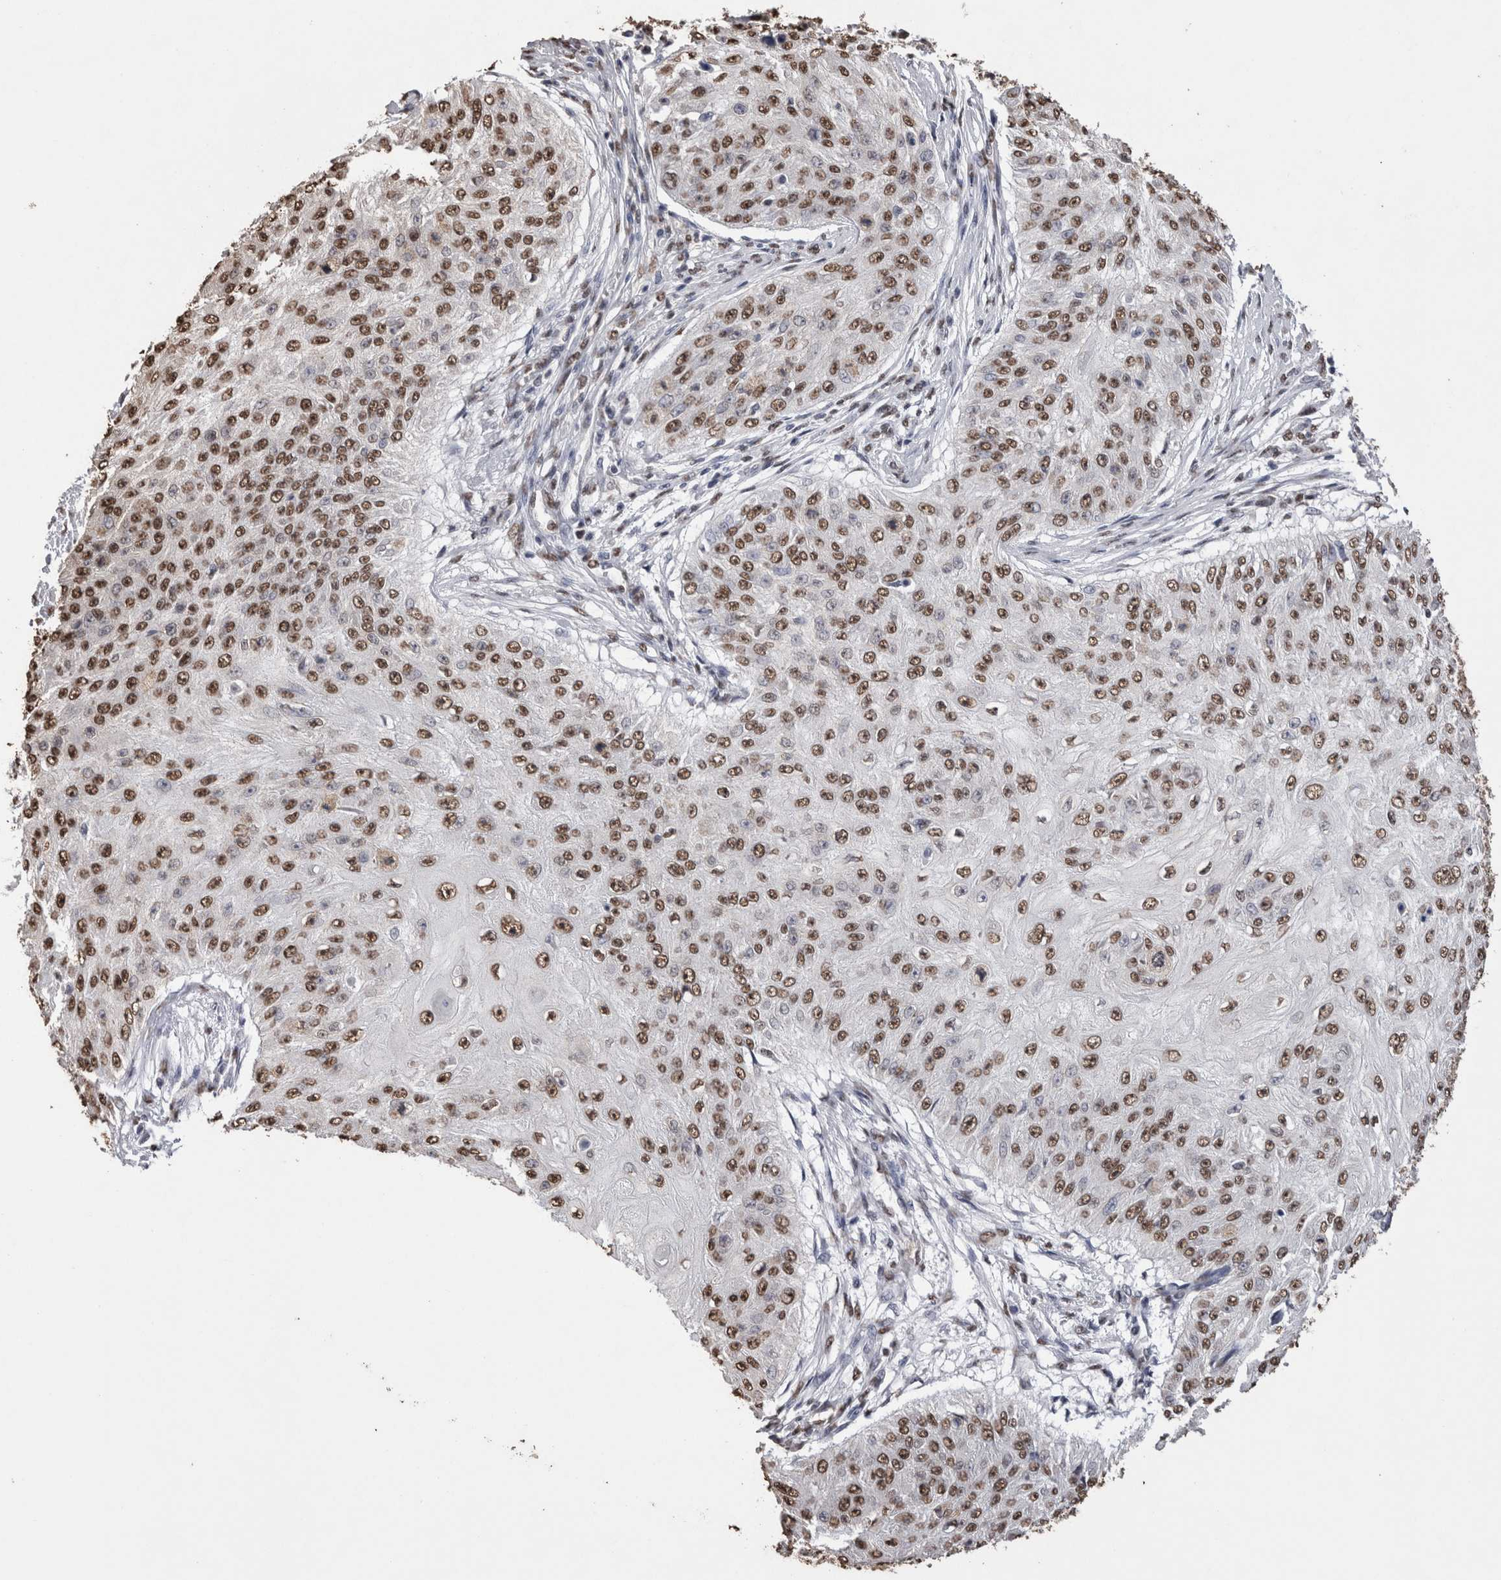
{"staining": {"intensity": "moderate", "quantity": ">75%", "location": "nuclear"}, "tissue": "skin cancer", "cell_type": "Tumor cells", "image_type": "cancer", "snomed": [{"axis": "morphology", "description": "Squamous cell carcinoma, NOS"}, {"axis": "topography", "description": "Skin"}], "caption": "Tumor cells exhibit moderate nuclear staining in approximately >75% of cells in squamous cell carcinoma (skin). Using DAB (brown) and hematoxylin (blue) stains, captured at high magnification using brightfield microscopy.", "gene": "NTHL1", "patient": {"sex": "female", "age": 80}}